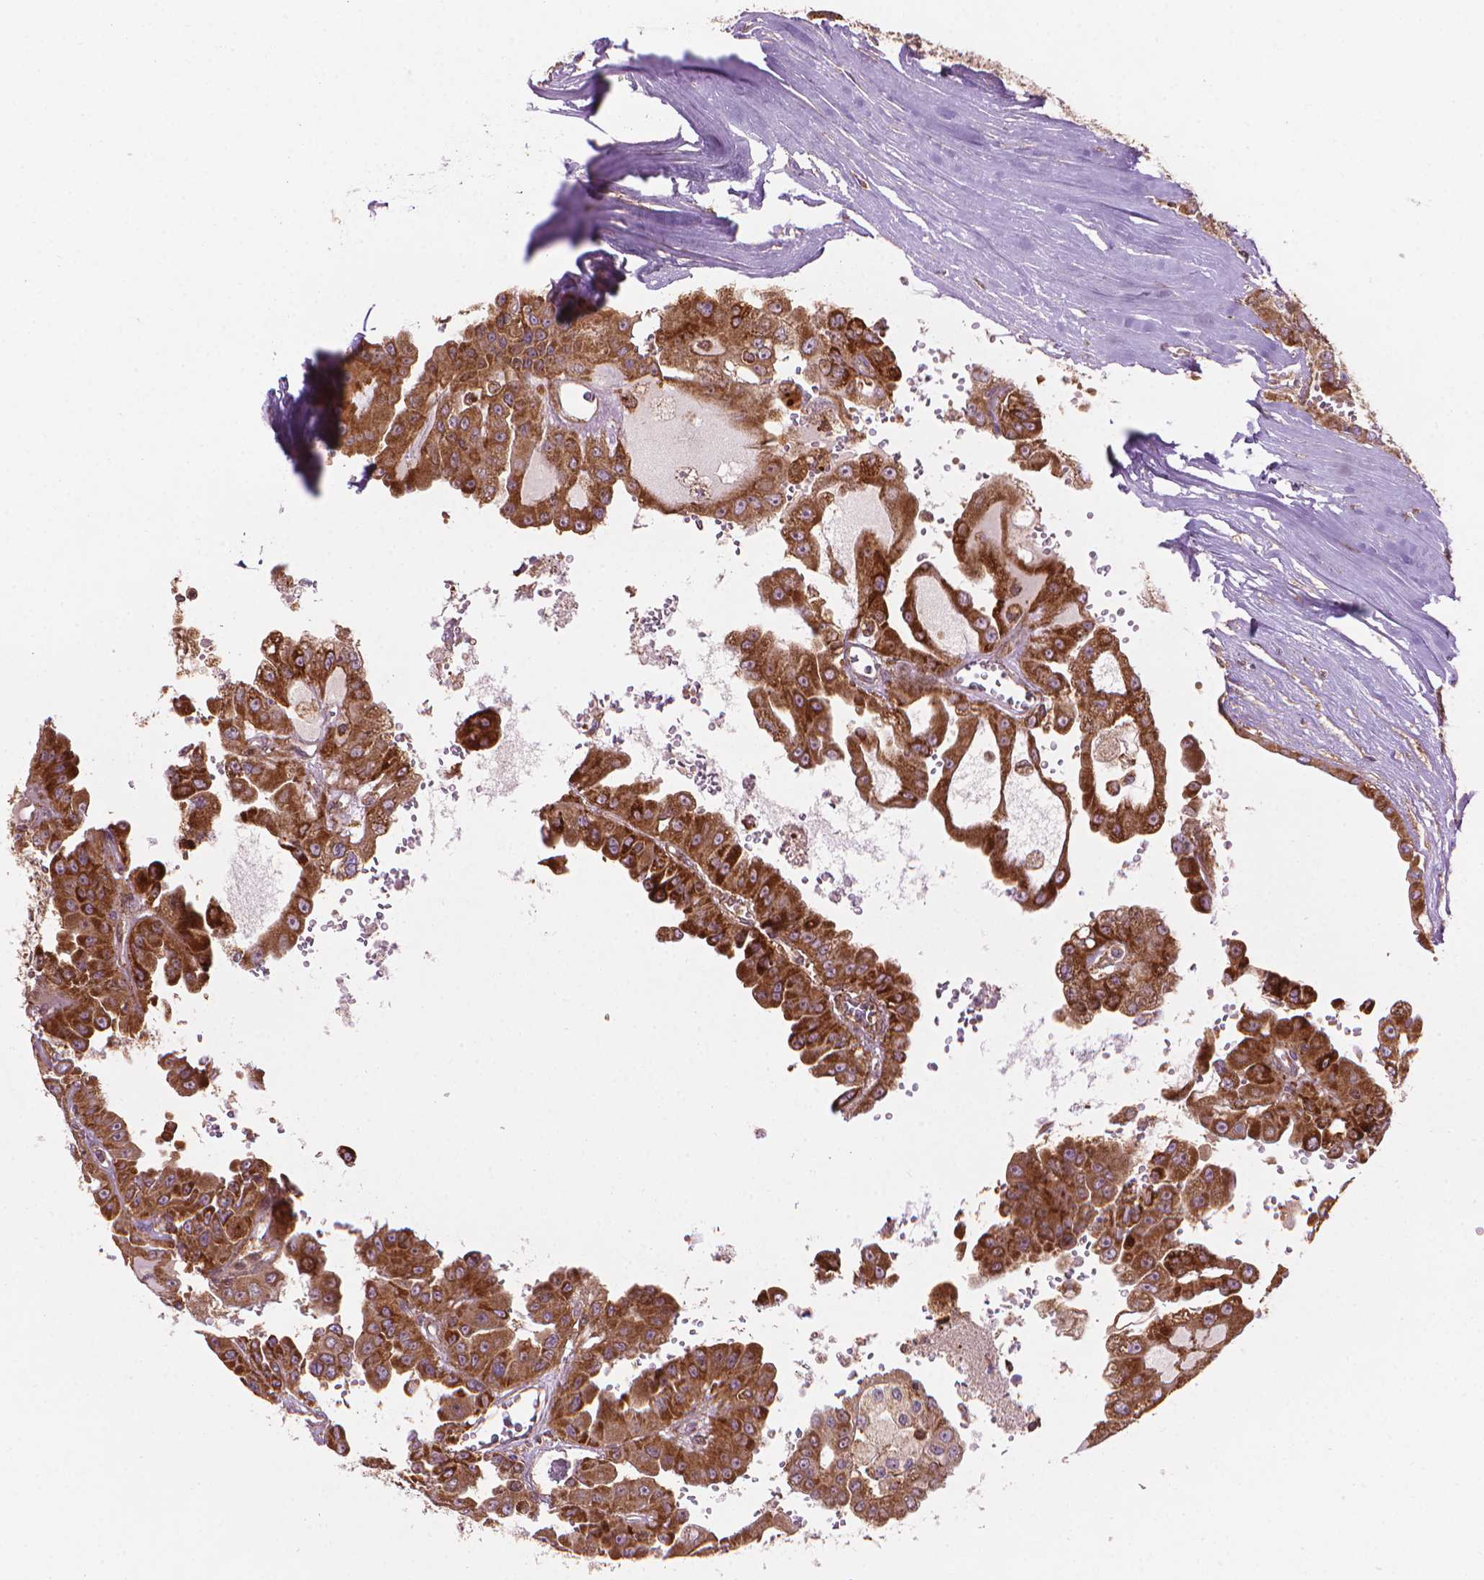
{"staining": {"intensity": "moderate", "quantity": ">75%", "location": "cytoplasmic/membranous"}, "tissue": "renal cancer", "cell_type": "Tumor cells", "image_type": "cancer", "snomed": [{"axis": "morphology", "description": "Adenocarcinoma, NOS"}, {"axis": "topography", "description": "Kidney"}], "caption": "DAB immunohistochemical staining of human renal adenocarcinoma demonstrates moderate cytoplasmic/membranous protein staining in about >75% of tumor cells.", "gene": "VARS2", "patient": {"sex": "male", "age": 58}}